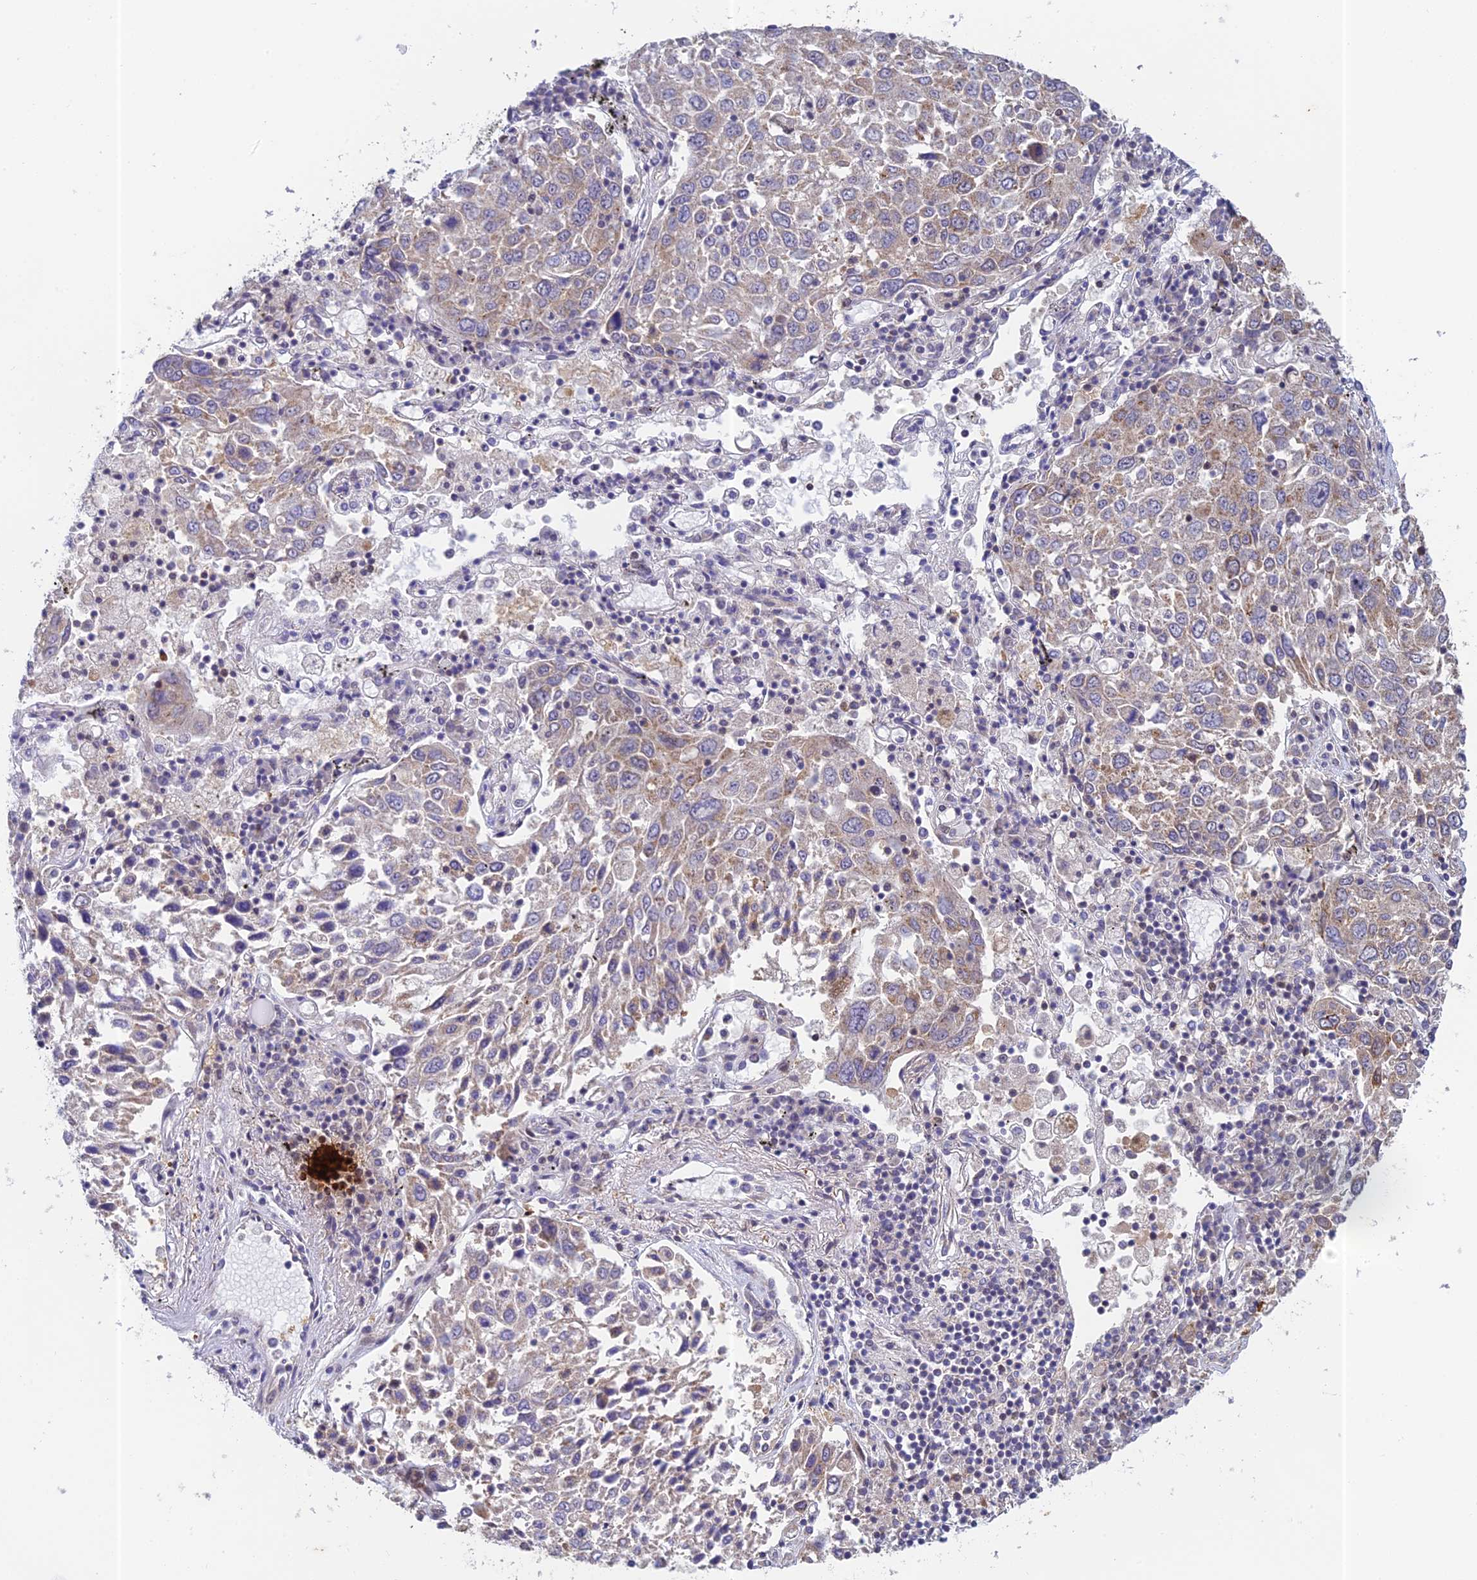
{"staining": {"intensity": "weak", "quantity": "25%-75%", "location": "cytoplasmic/membranous"}, "tissue": "lung cancer", "cell_type": "Tumor cells", "image_type": "cancer", "snomed": [{"axis": "morphology", "description": "Squamous cell carcinoma, NOS"}, {"axis": "topography", "description": "Lung"}], "caption": "Immunohistochemical staining of human squamous cell carcinoma (lung) reveals low levels of weak cytoplasmic/membranous protein positivity in about 25%-75% of tumor cells. (brown staining indicates protein expression, while blue staining denotes nuclei).", "gene": "MRPL17", "patient": {"sex": "male", "age": 65}}